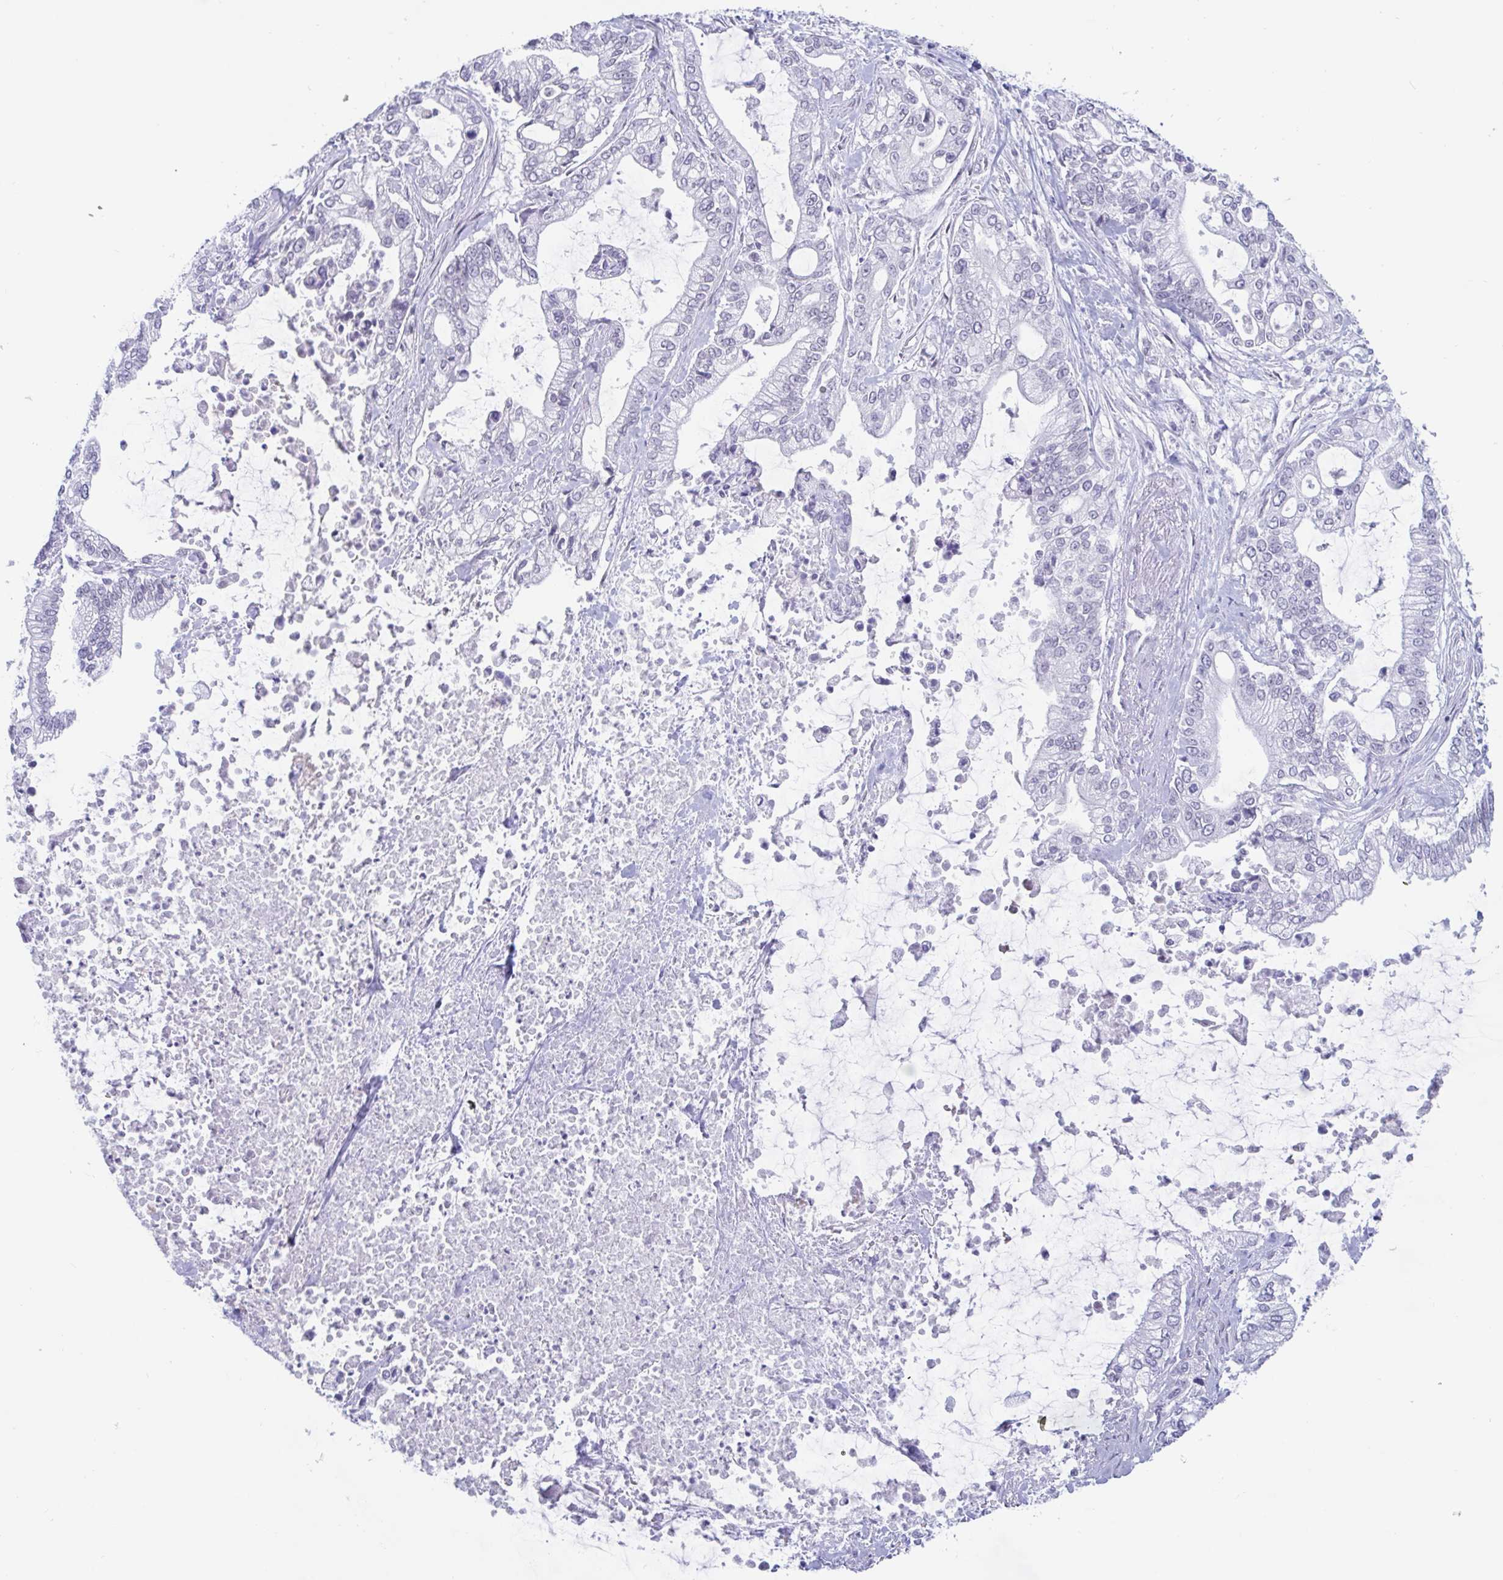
{"staining": {"intensity": "negative", "quantity": "none", "location": "none"}, "tissue": "pancreatic cancer", "cell_type": "Tumor cells", "image_type": "cancer", "snomed": [{"axis": "morphology", "description": "Adenocarcinoma, NOS"}, {"axis": "topography", "description": "Pancreas"}], "caption": "IHC of adenocarcinoma (pancreatic) reveals no positivity in tumor cells.", "gene": "CDX4", "patient": {"sex": "male", "age": 69}}